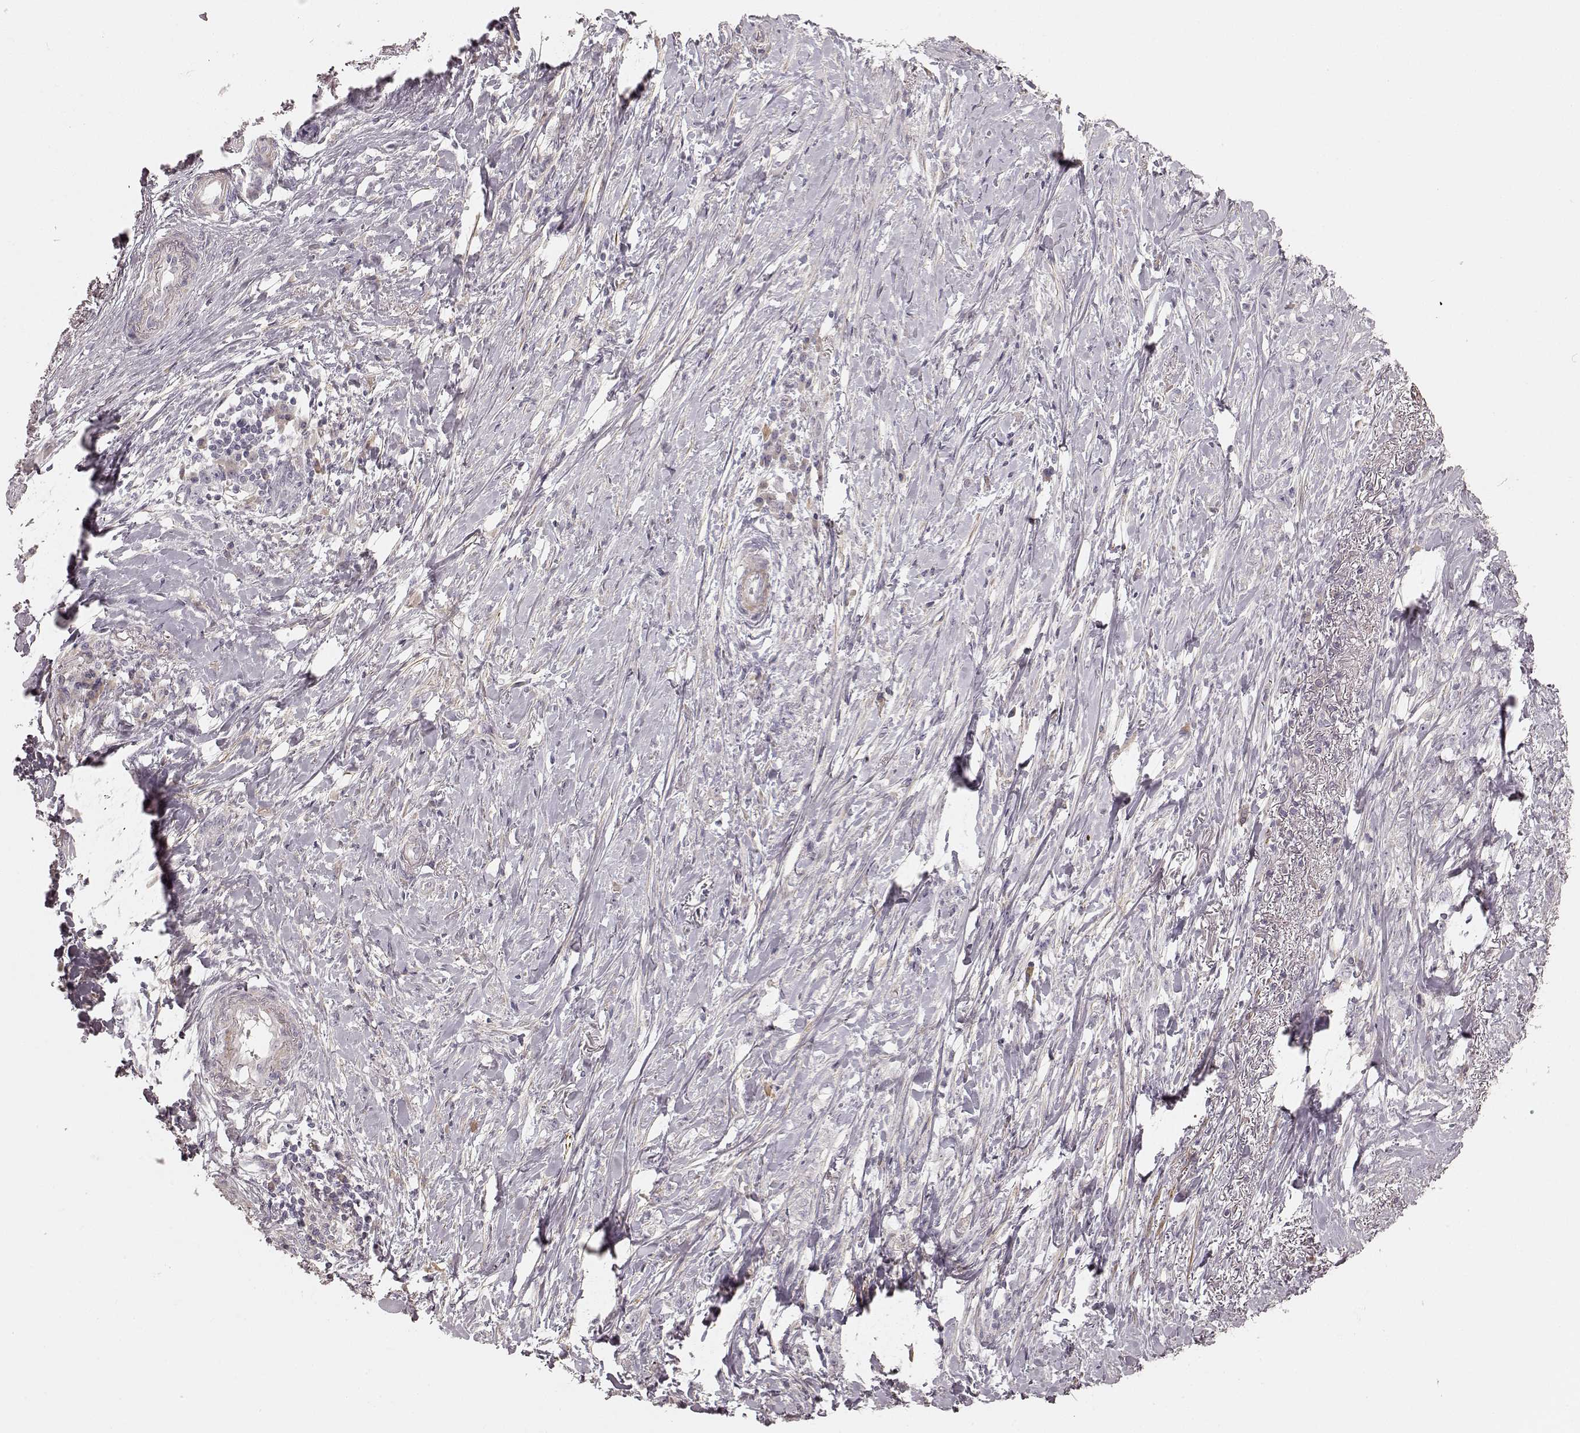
{"staining": {"intensity": "negative", "quantity": "none", "location": "none"}, "tissue": "stomach cancer", "cell_type": "Tumor cells", "image_type": "cancer", "snomed": [{"axis": "morphology", "description": "Adenocarcinoma, NOS"}, {"axis": "topography", "description": "Stomach, lower"}], "caption": "Stomach cancer stained for a protein using immunohistochemistry displays no staining tumor cells.", "gene": "KCNJ9", "patient": {"sex": "male", "age": 88}}